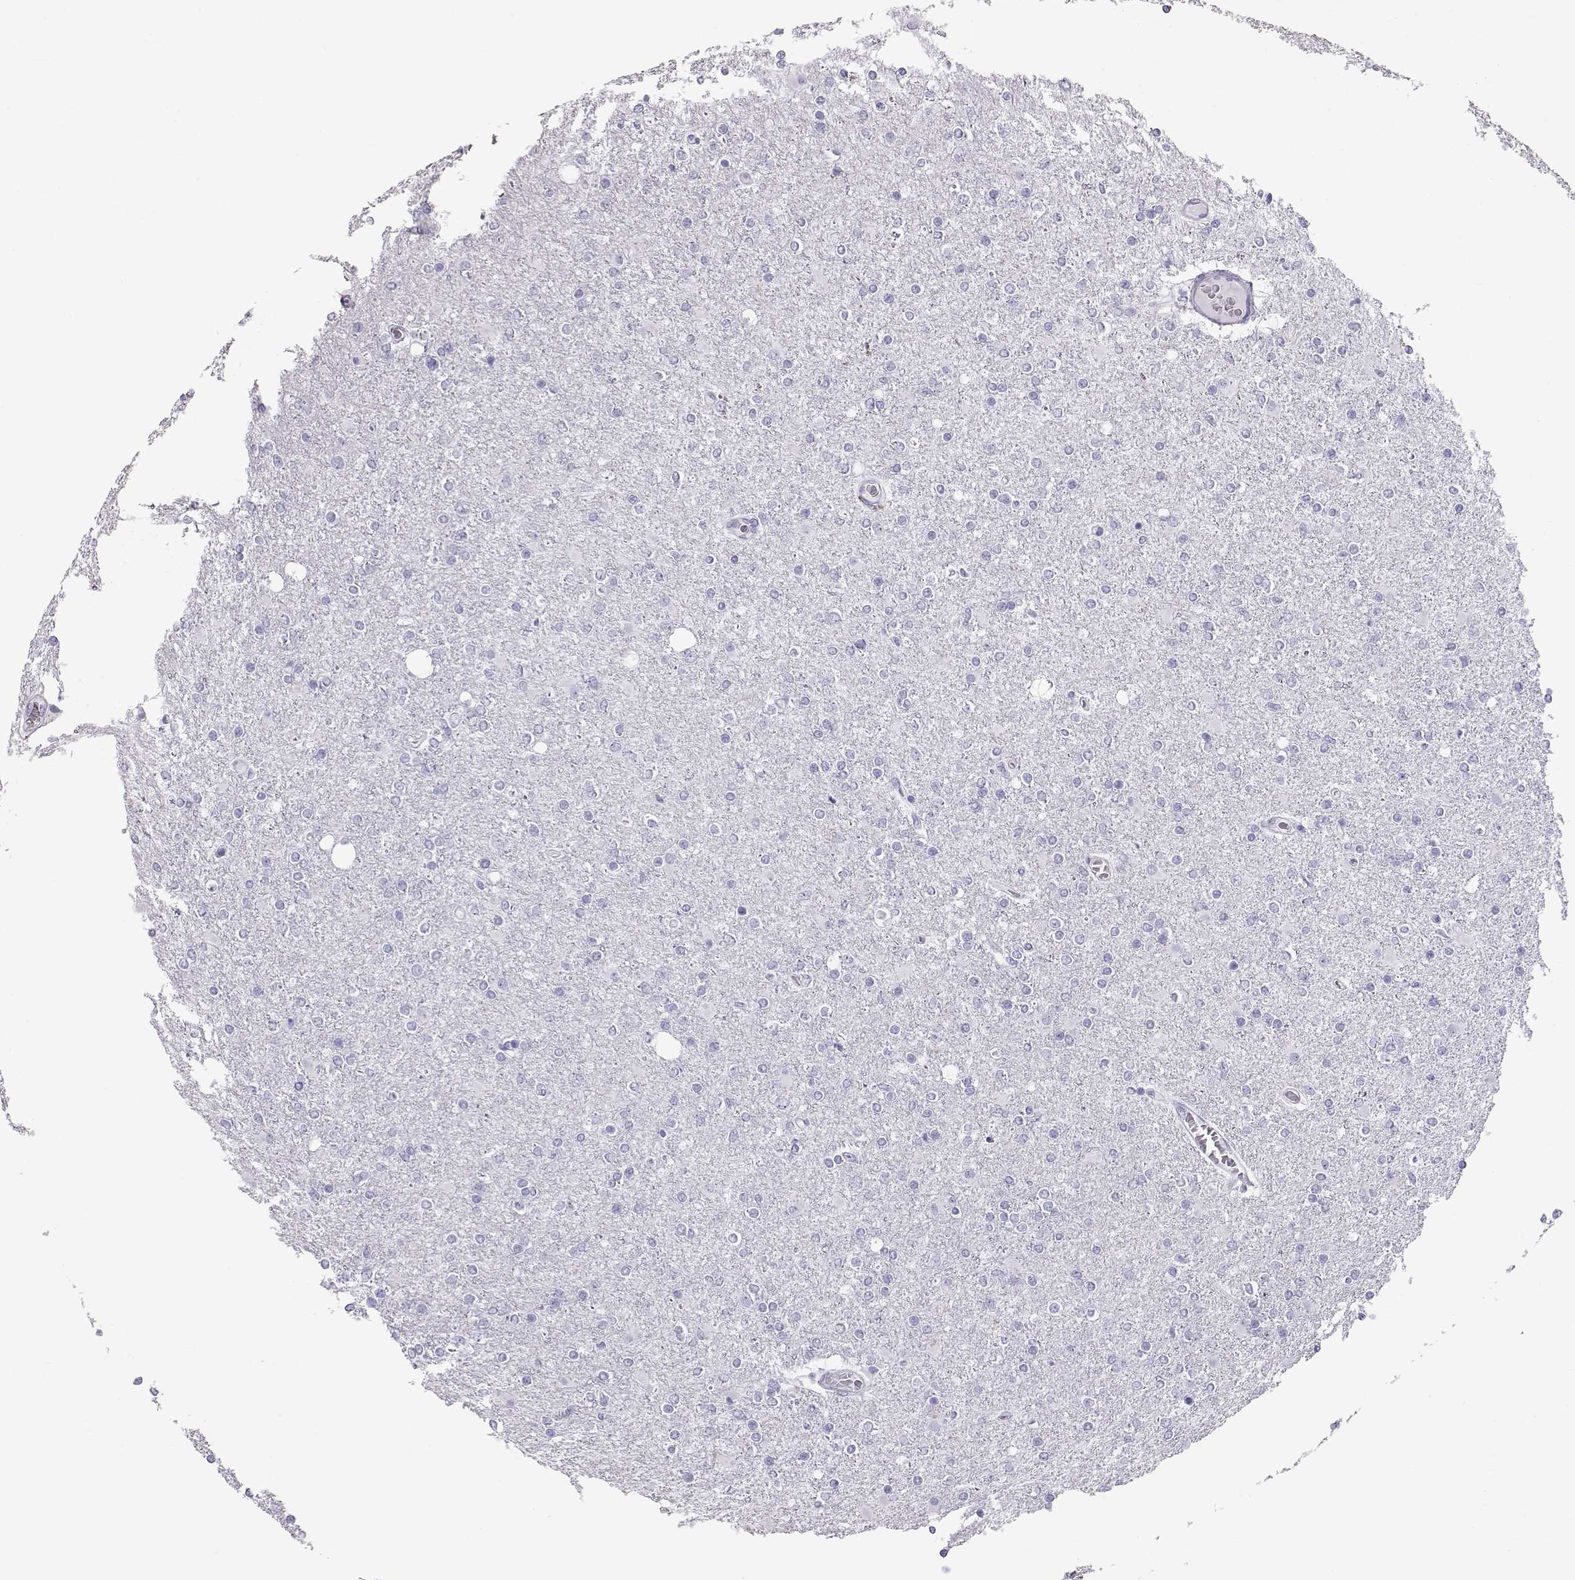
{"staining": {"intensity": "negative", "quantity": "none", "location": "none"}, "tissue": "glioma", "cell_type": "Tumor cells", "image_type": "cancer", "snomed": [{"axis": "morphology", "description": "Glioma, malignant, High grade"}, {"axis": "topography", "description": "Cerebral cortex"}], "caption": "This micrograph is of malignant glioma (high-grade) stained with immunohistochemistry to label a protein in brown with the nuclei are counter-stained blue. There is no positivity in tumor cells. (Brightfield microscopy of DAB (3,3'-diaminobenzidine) immunohistochemistry (IHC) at high magnification).", "gene": "RD3", "patient": {"sex": "male", "age": 70}}